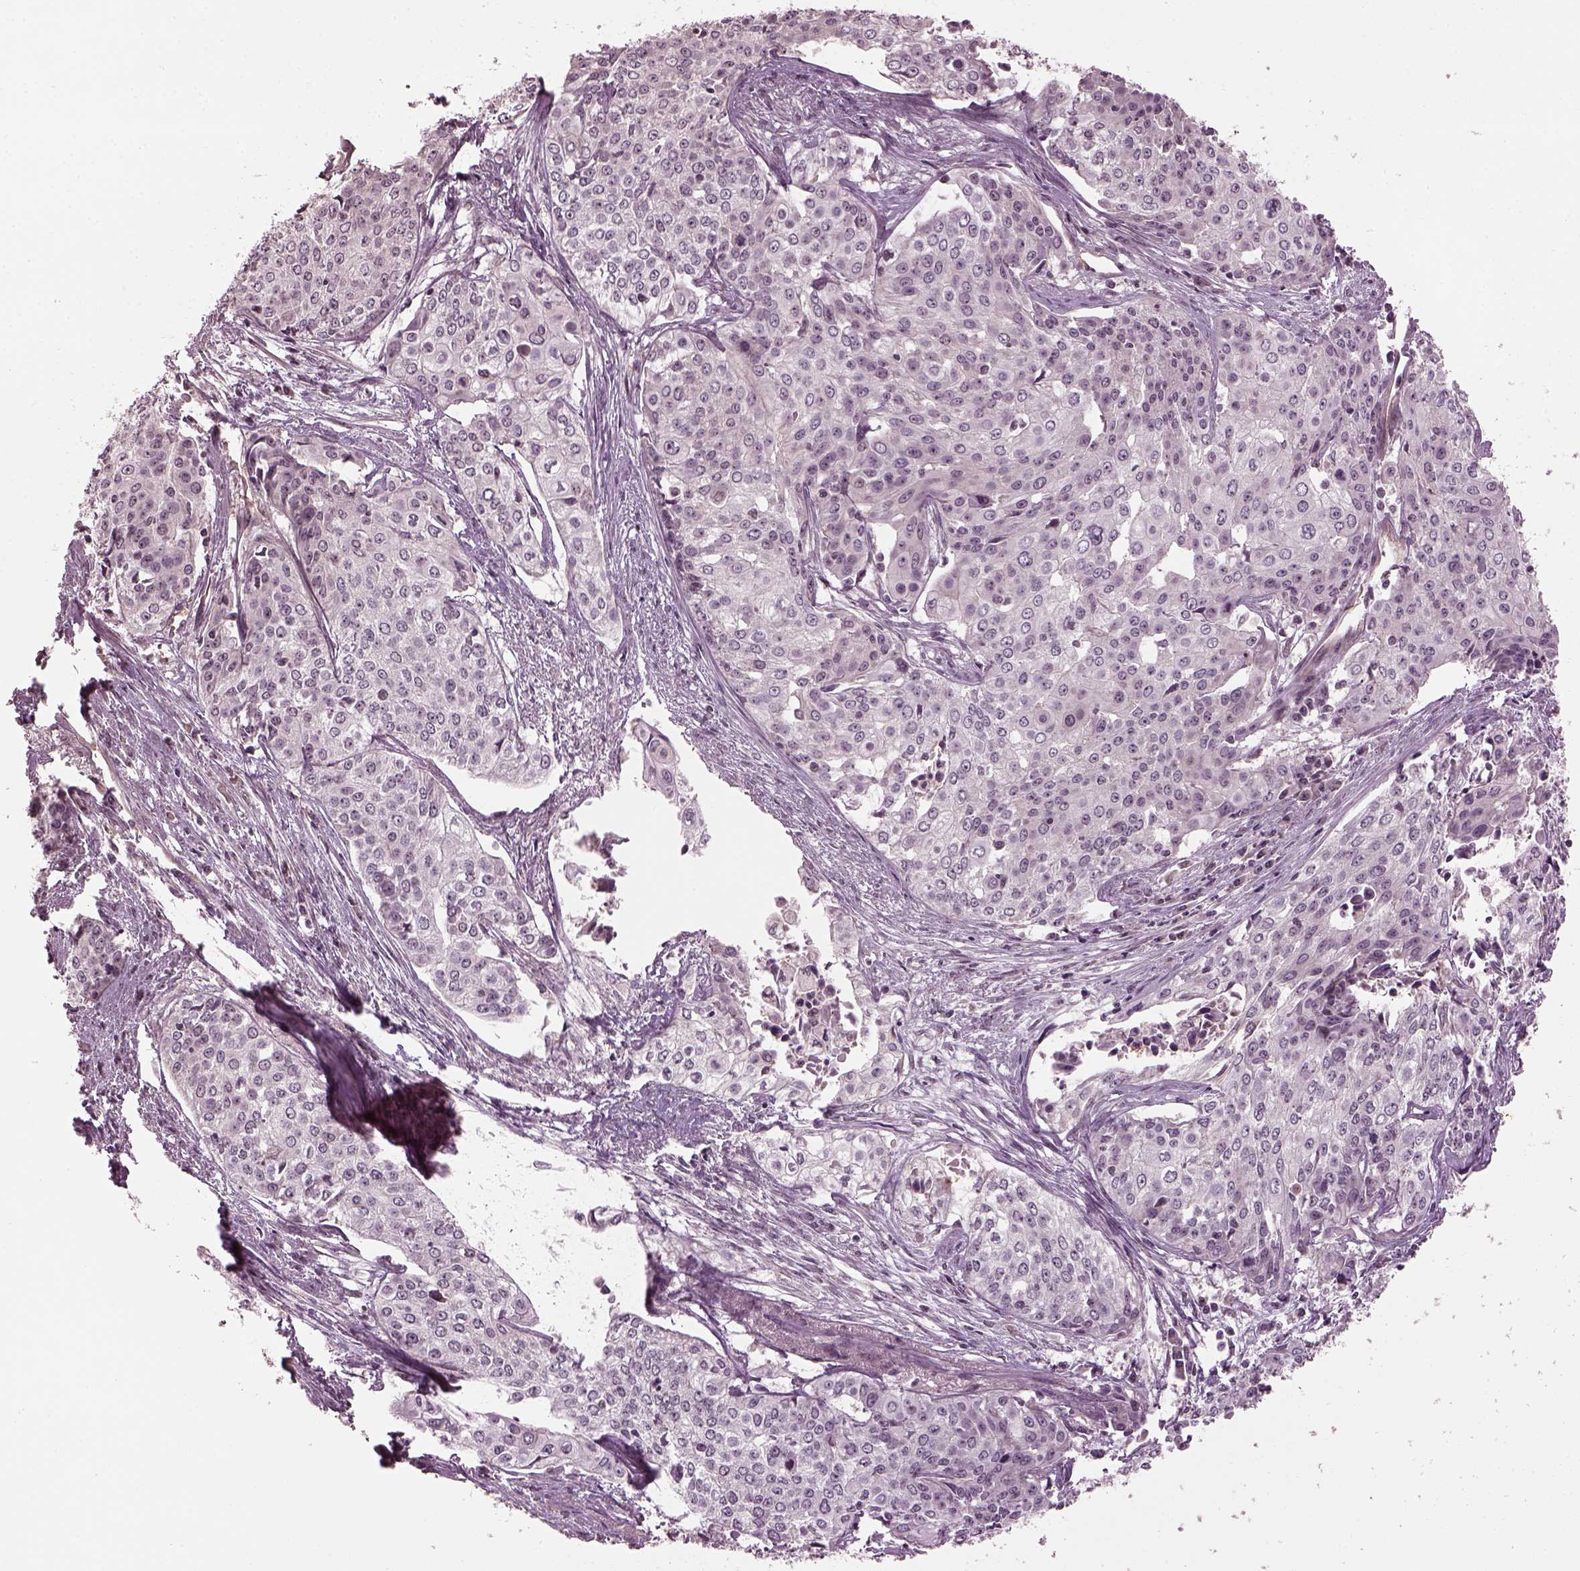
{"staining": {"intensity": "weak", "quantity": "<25%", "location": "nuclear"}, "tissue": "cervical cancer", "cell_type": "Tumor cells", "image_type": "cancer", "snomed": [{"axis": "morphology", "description": "Squamous cell carcinoma, NOS"}, {"axis": "topography", "description": "Cervix"}], "caption": "DAB immunohistochemical staining of cervical squamous cell carcinoma demonstrates no significant expression in tumor cells.", "gene": "GNRH1", "patient": {"sex": "female", "age": 39}}